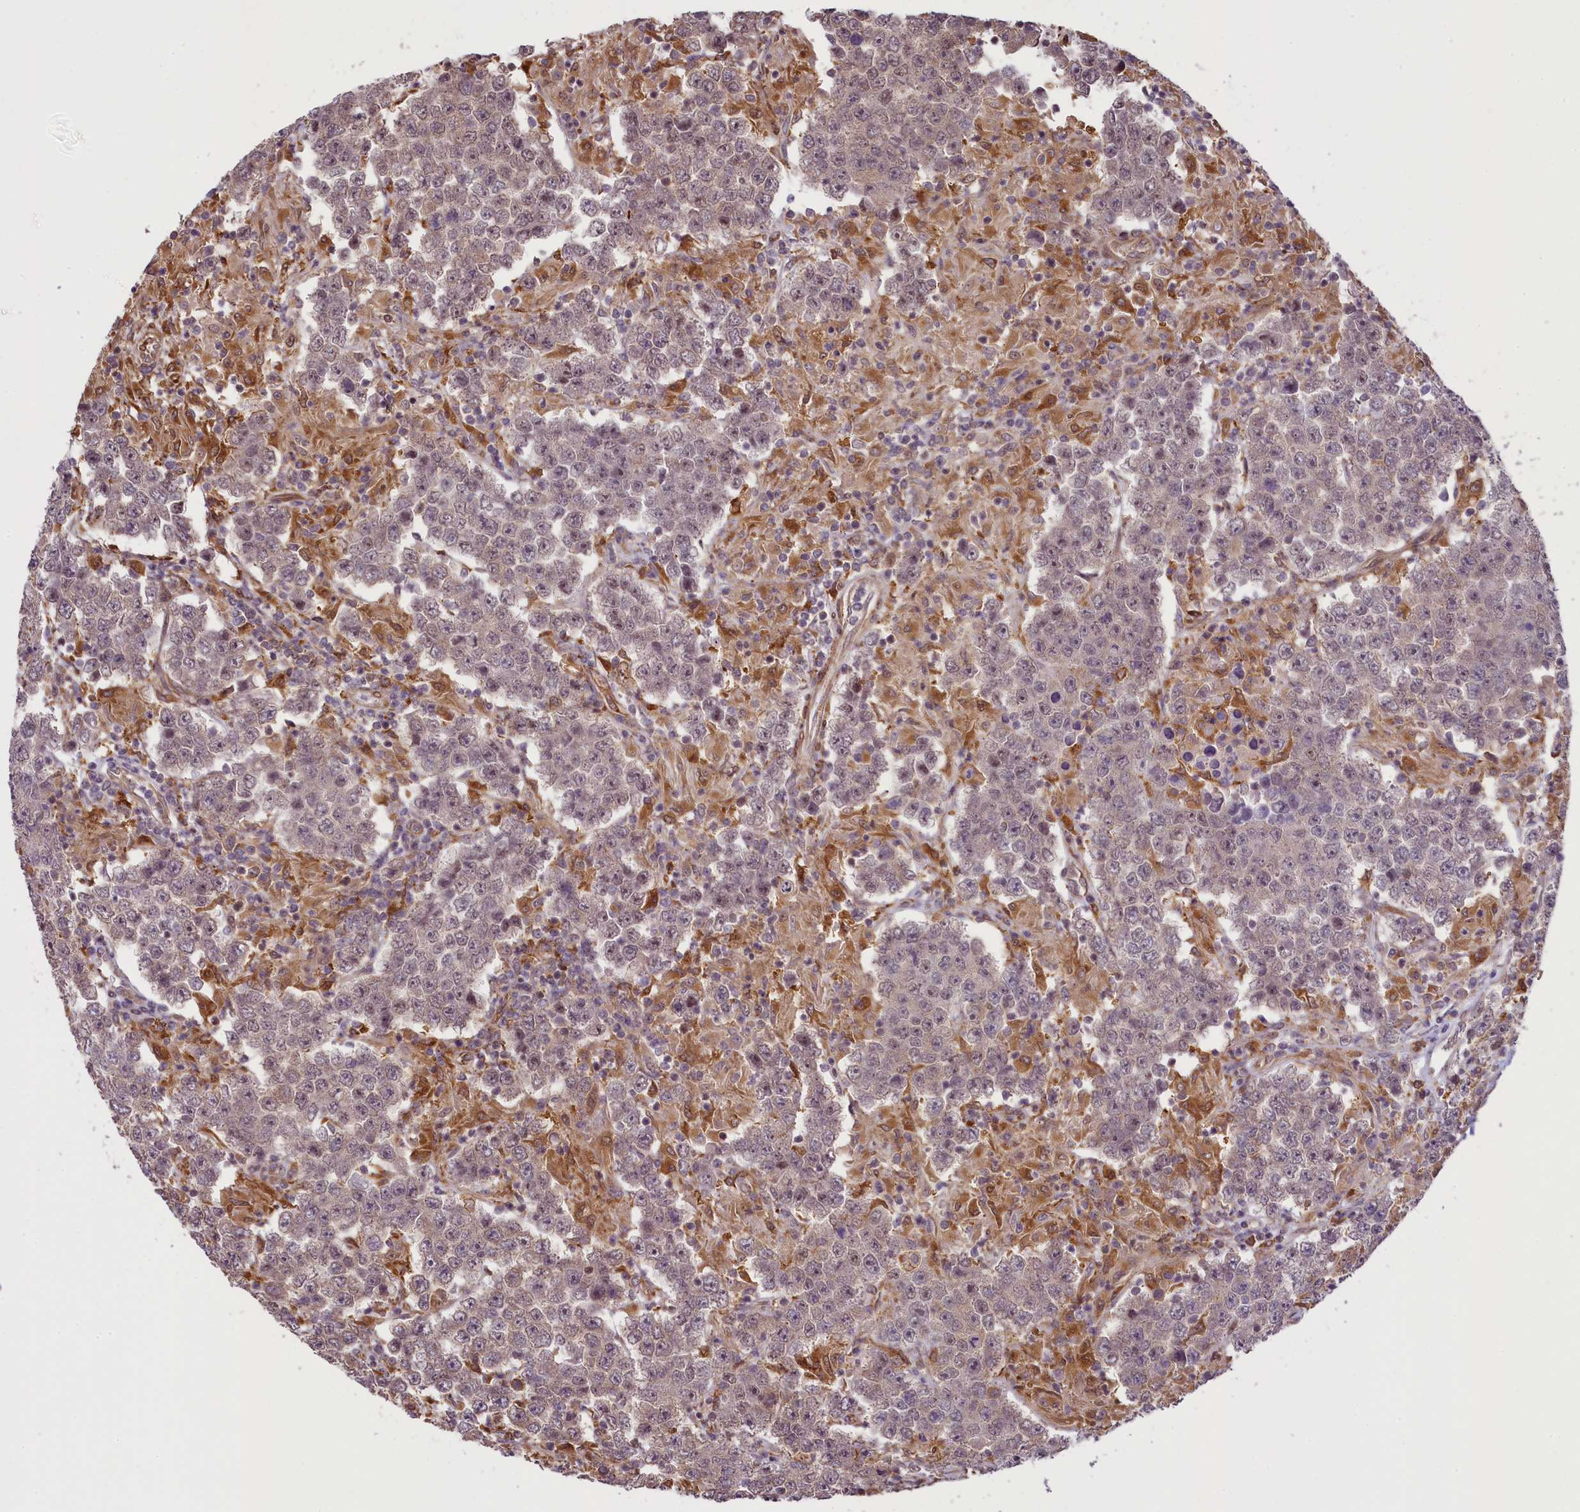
{"staining": {"intensity": "negative", "quantity": "none", "location": "none"}, "tissue": "testis cancer", "cell_type": "Tumor cells", "image_type": "cancer", "snomed": [{"axis": "morphology", "description": "Normal tissue, NOS"}, {"axis": "morphology", "description": "Urothelial carcinoma, High grade"}, {"axis": "morphology", "description": "Seminoma, NOS"}, {"axis": "morphology", "description": "Carcinoma, Embryonal, NOS"}, {"axis": "topography", "description": "Urinary bladder"}, {"axis": "topography", "description": "Testis"}], "caption": "The photomicrograph demonstrates no significant staining in tumor cells of urothelial carcinoma (high-grade) (testis).", "gene": "RBBP8", "patient": {"sex": "male", "age": 41}}